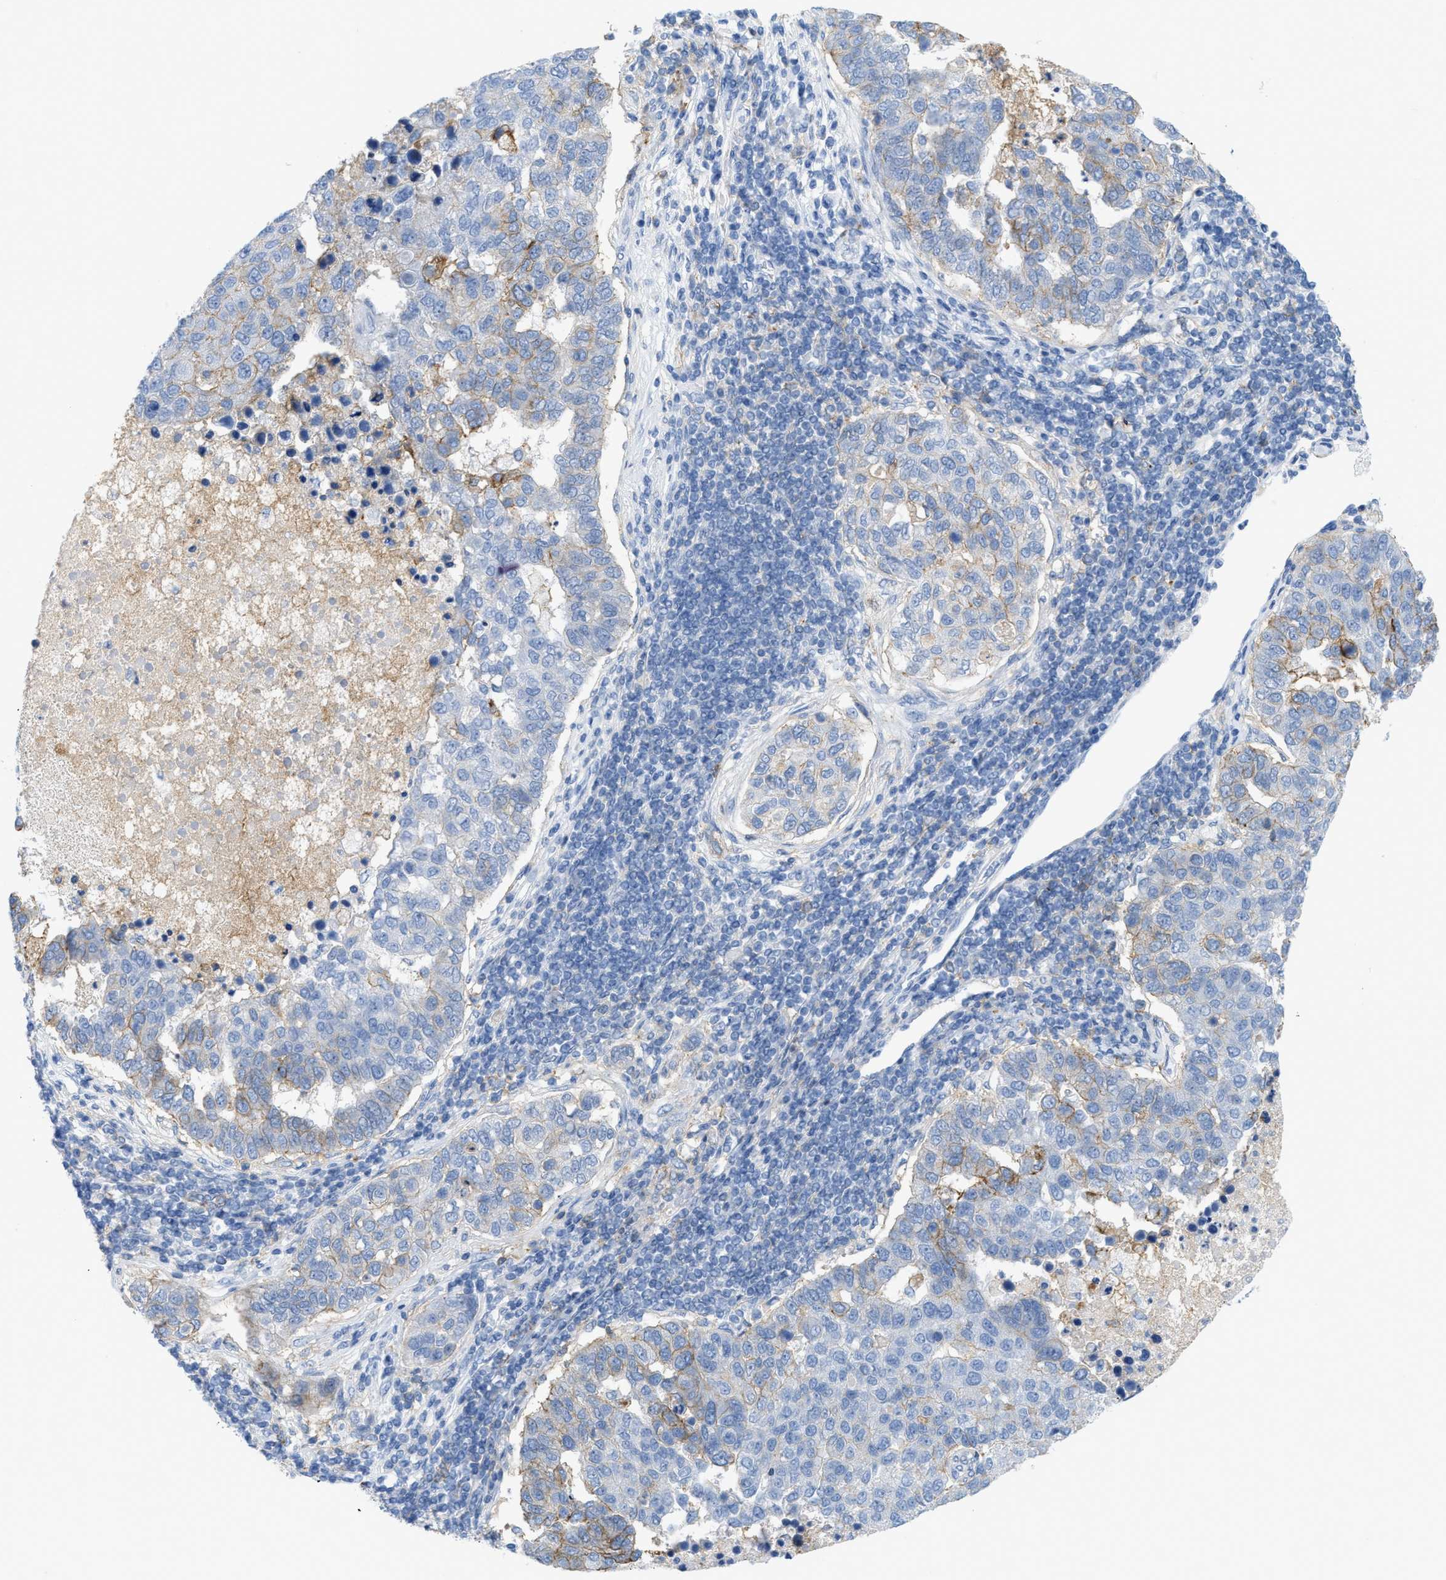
{"staining": {"intensity": "moderate", "quantity": "<25%", "location": "cytoplasmic/membranous"}, "tissue": "pancreatic cancer", "cell_type": "Tumor cells", "image_type": "cancer", "snomed": [{"axis": "morphology", "description": "Adenocarcinoma, NOS"}, {"axis": "topography", "description": "Pancreas"}], "caption": "Approximately <25% of tumor cells in adenocarcinoma (pancreatic) show moderate cytoplasmic/membranous protein expression as visualized by brown immunohistochemical staining.", "gene": "SLC3A2", "patient": {"sex": "female", "age": 61}}